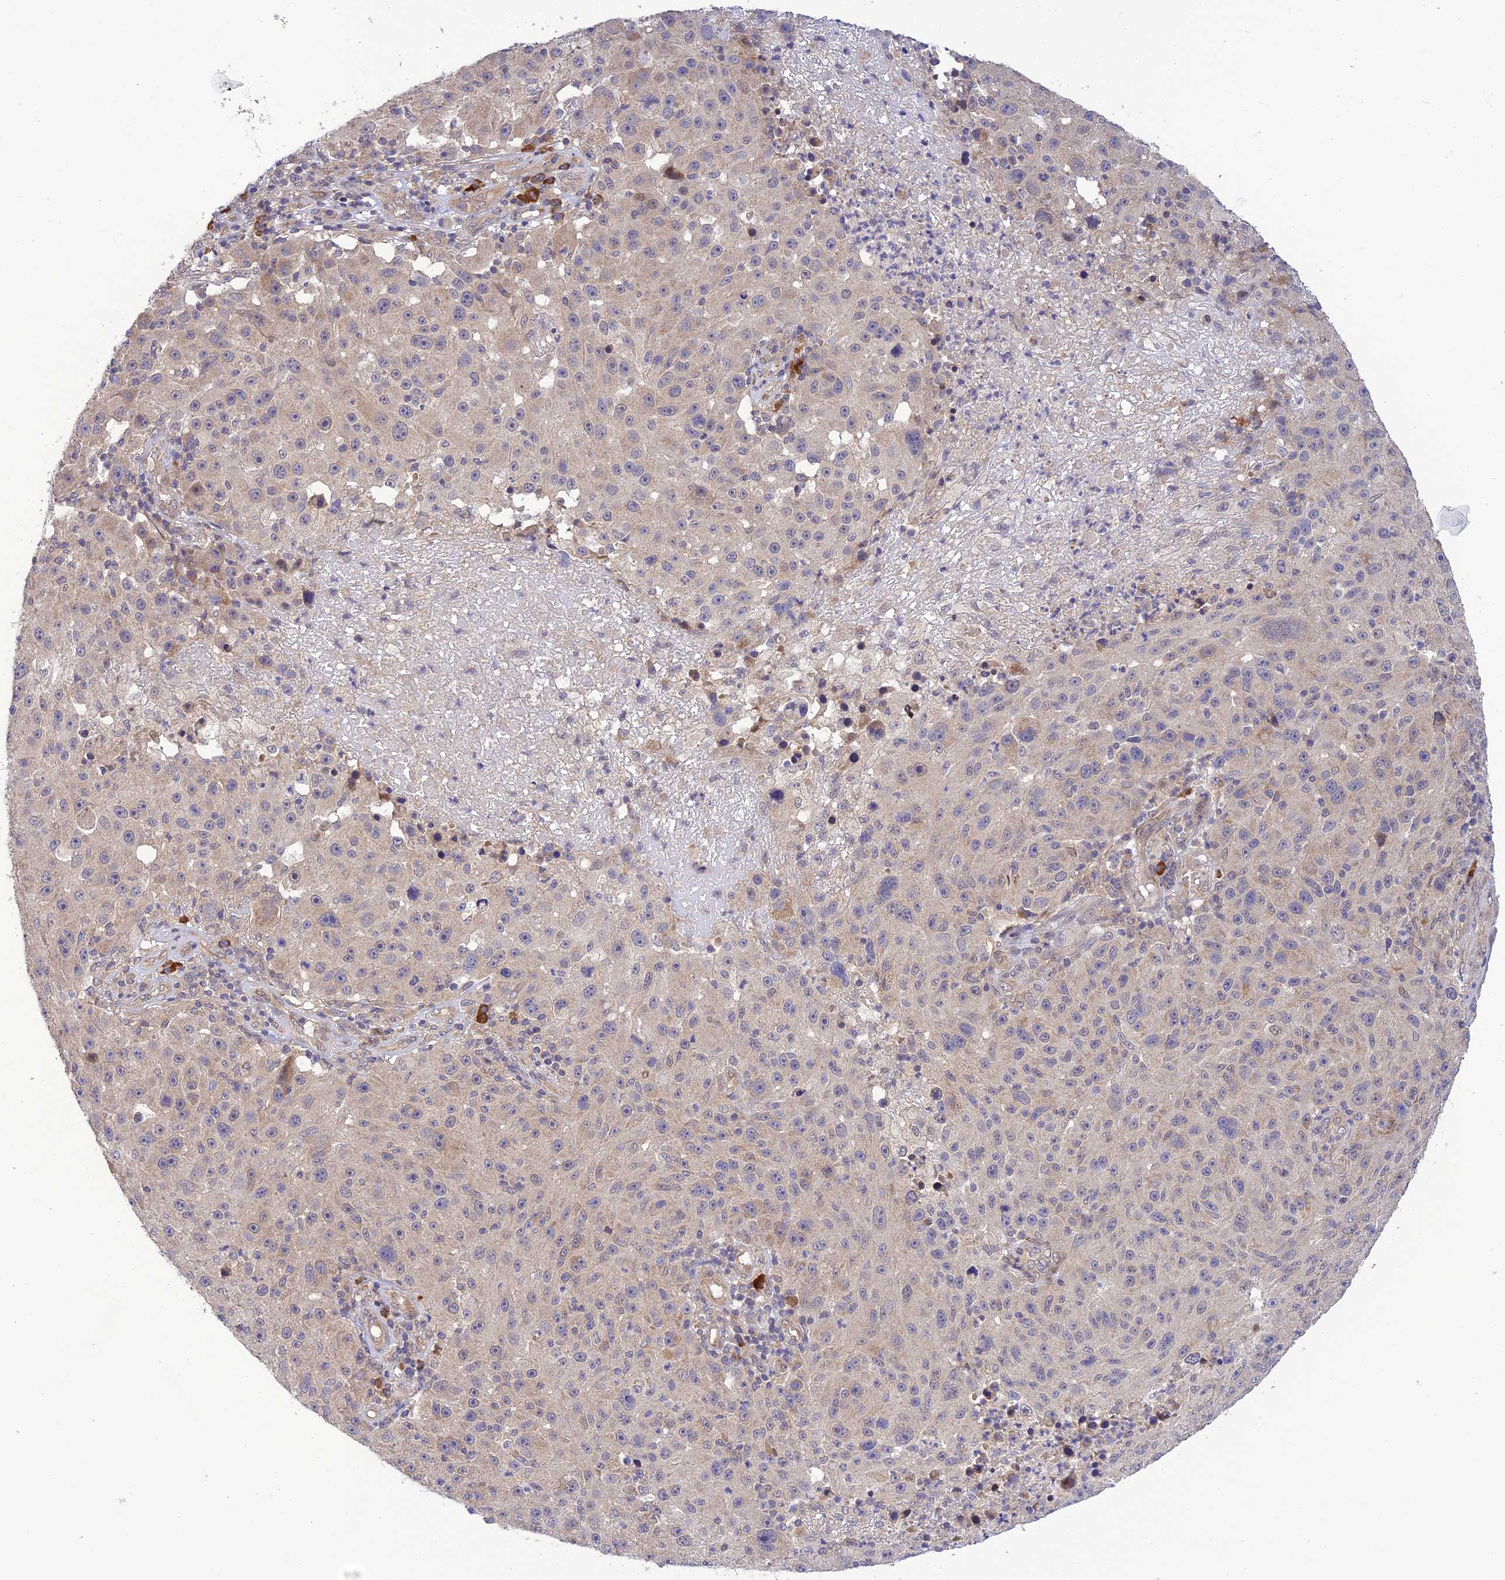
{"staining": {"intensity": "weak", "quantity": "<25%", "location": "cytoplasmic/membranous"}, "tissue": "melanoma", "cell_type": "Tumor cells", "image_type": "cancer", "snomed": [{"axis": "morphology", "description": "Malignant melanoma, NOS"}, {"axis": "topography", "description": "Skin"}], "caption": "Tumor cells are negative for protein expression in human melanoma.", "gene": "UROS", "patient": {"sex": "male", "age": 53}}